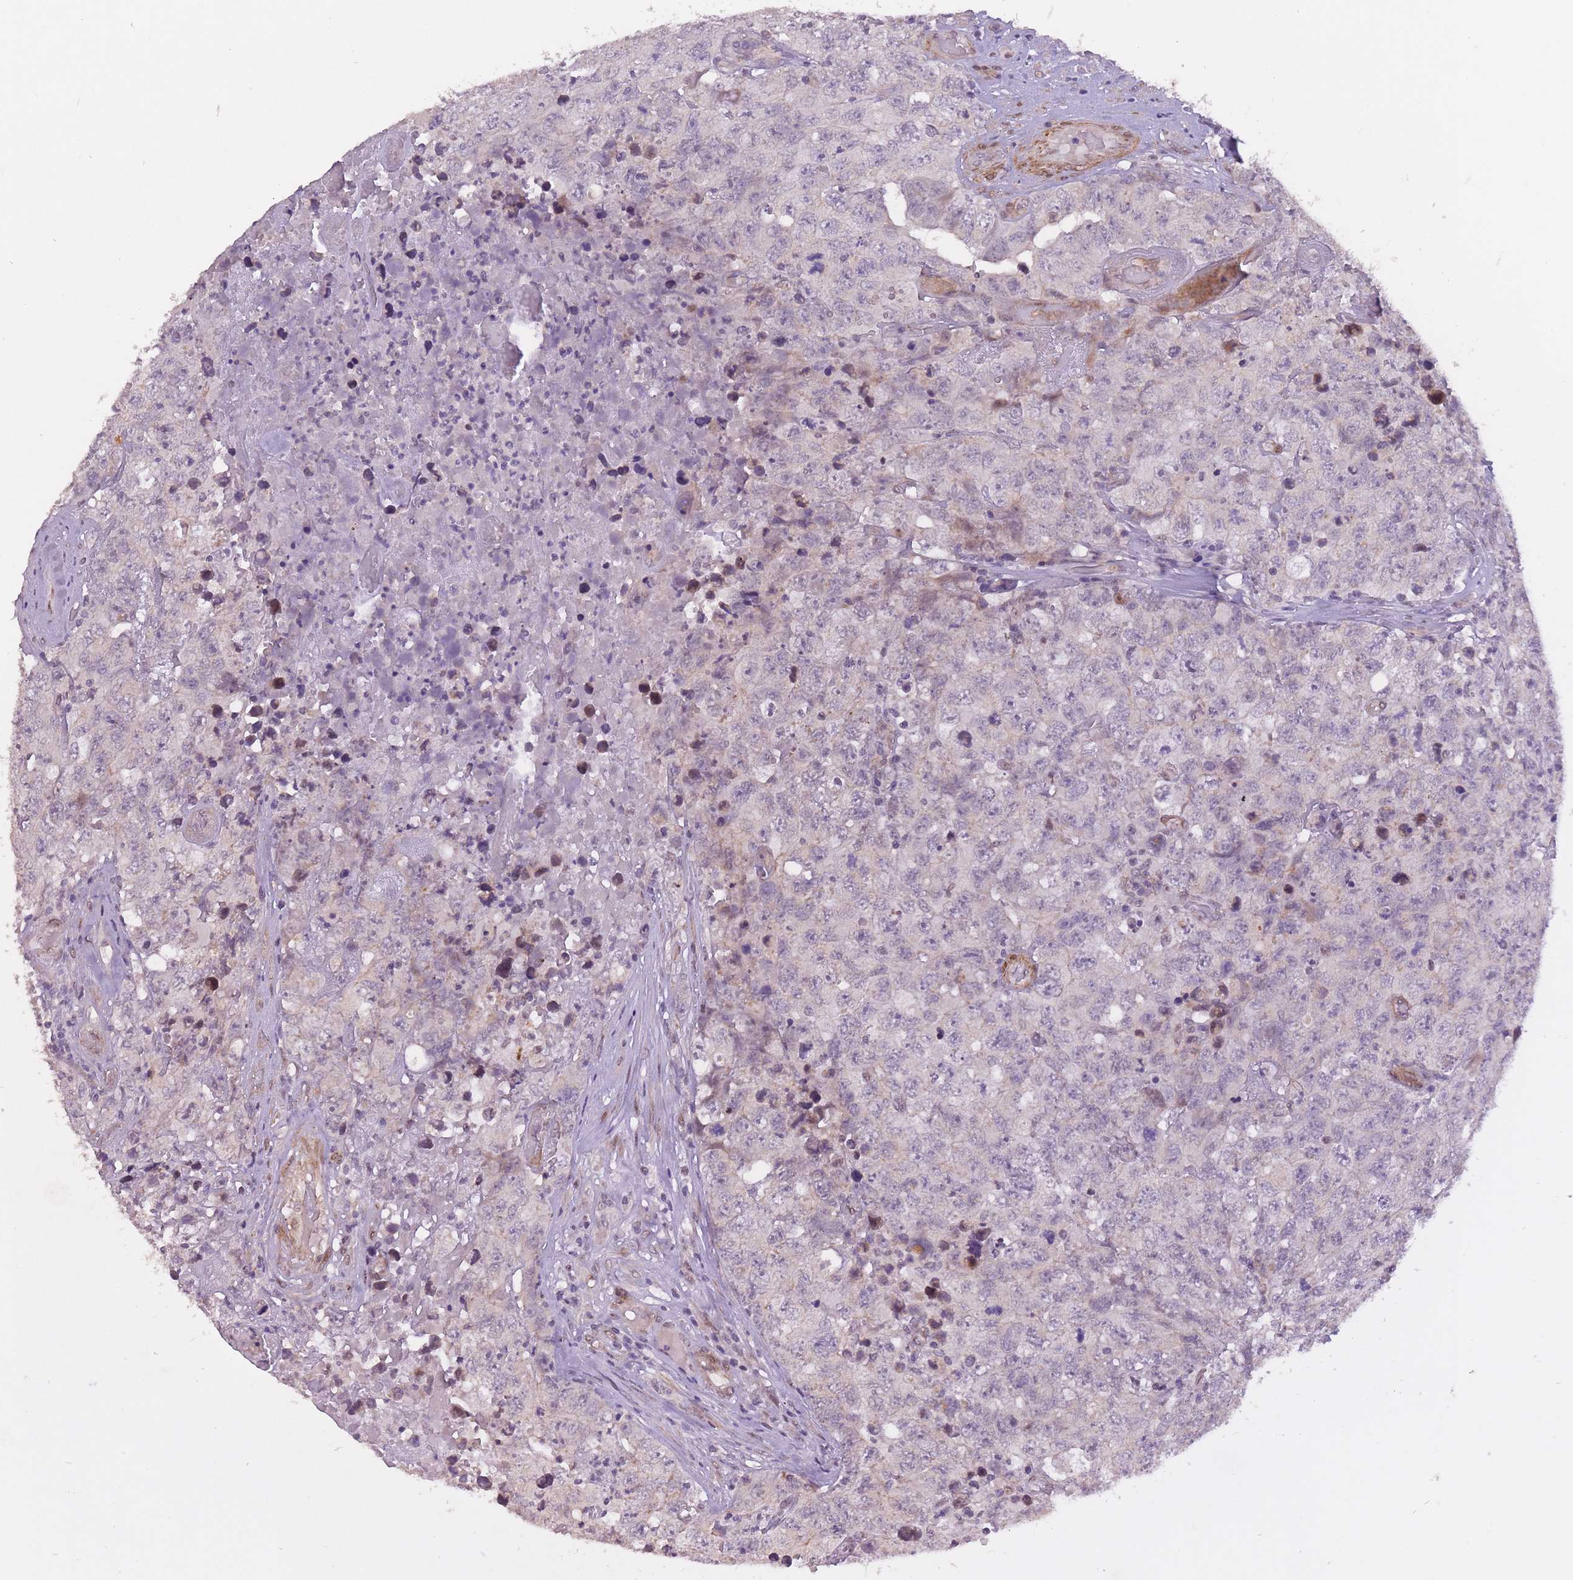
{"staining": {"intensity": "negative", "quantity": "none", "location": "none"}, "tissue": "testis cancer", "cell_type": "Tumor cells", "image_type": "cancer", "snomed": [{"axis": "morphology", "description": "Carcinoma, Embryonal, NOS"}, {"axis": "topography", "description": "Testis"}], "caption": "IHC micrograph of neoplastic tissue: embryonal carcinoma (testis) stained with DAB (3,3'-diaminobenzidine) displays no significant protein positivity in tumor cells.", "gene": "CBX6", "patient": {"sex": "male", "age": 31}}